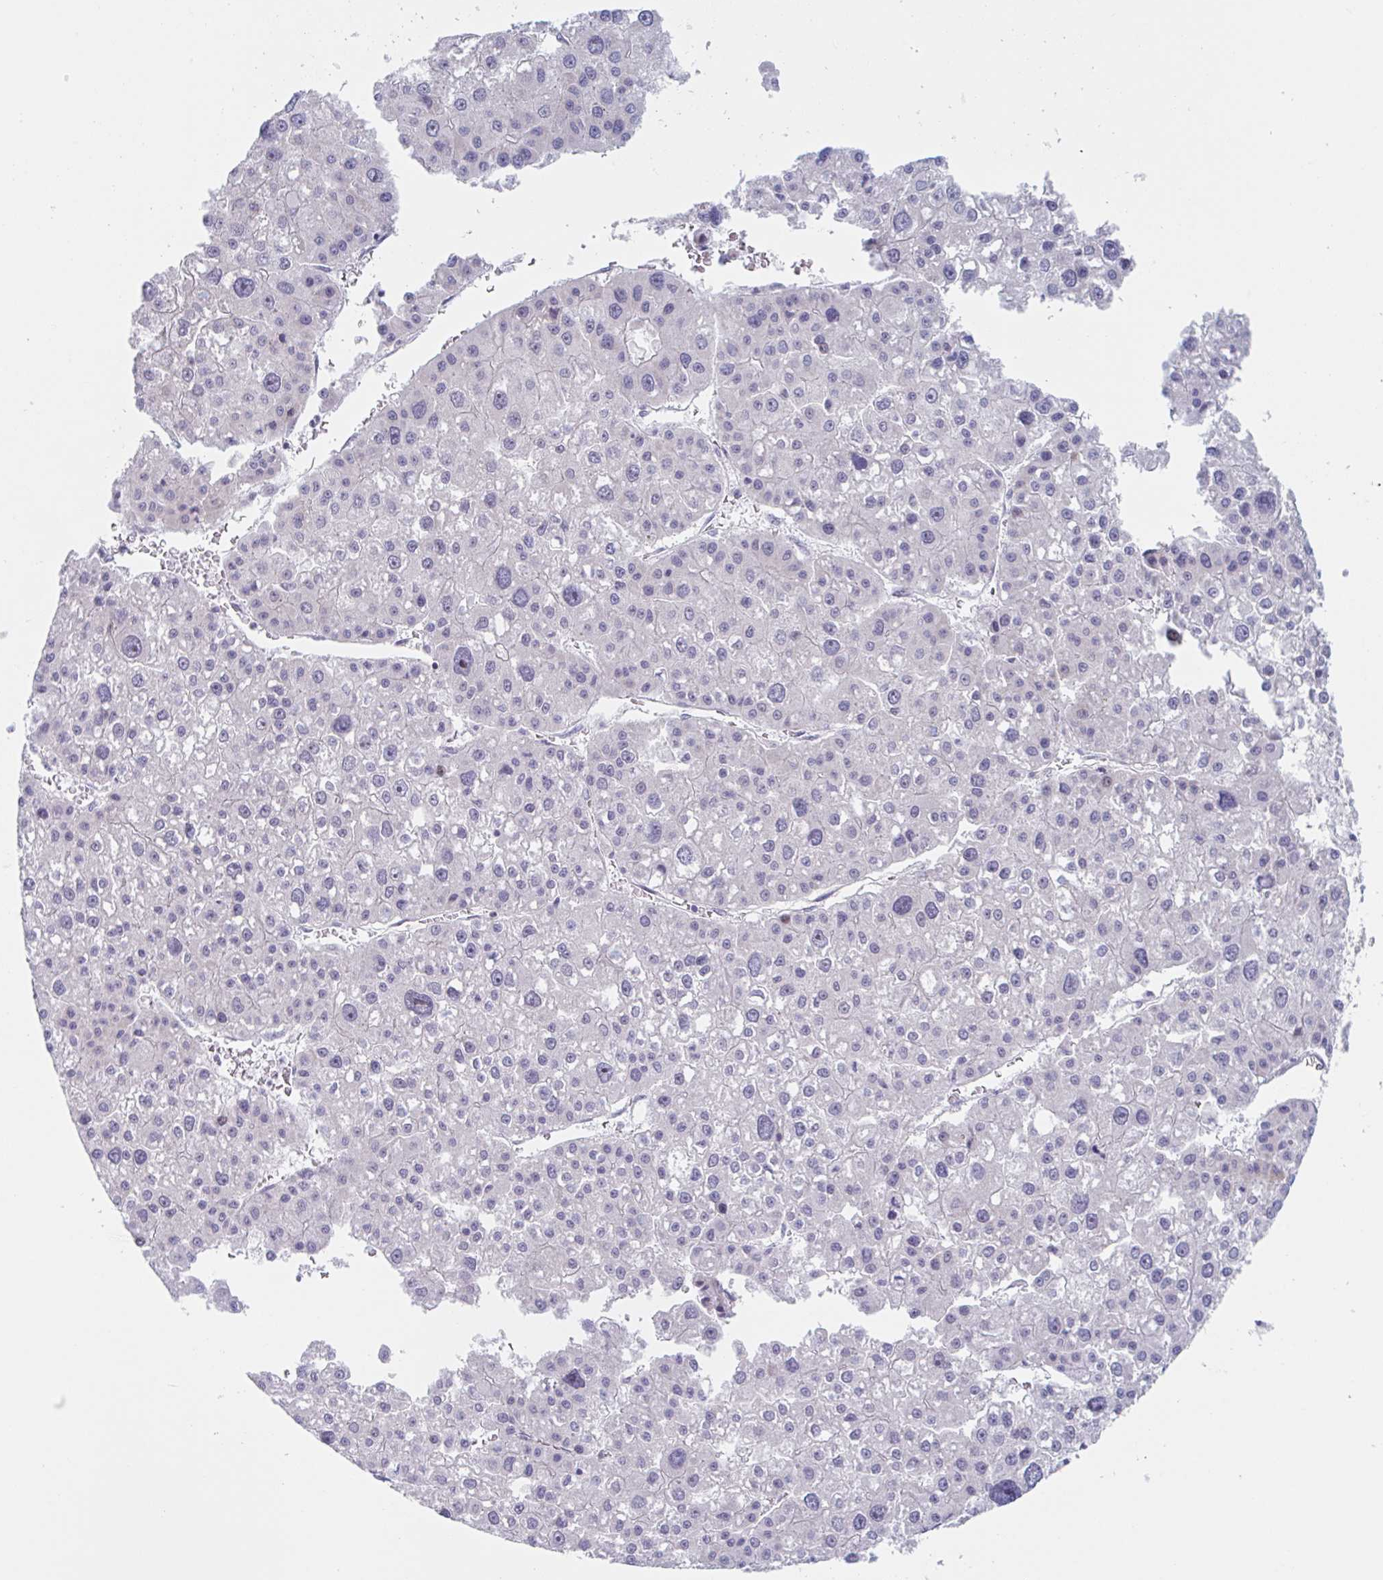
{"staining": {"intensity": "negative", "quantity": "none", "location": "none"}, "tissue": "liver cancer", "cell_type": "Tumor cells", "image_type": "cancer", "snomed": [{"axis": "morphology", "description": "Carcinoma, Hepatocellular, NOS"}, {"axis": "topography", "description": "Liver"}], "caption": "A high-resolution micrograph shows immunohistochemistry staining of liver hepatocellular carcinoma, which exhibits no significant positivity in tumor cells.", "gene": "DUXA", "patient": {"sex": "male", "age": 73}}